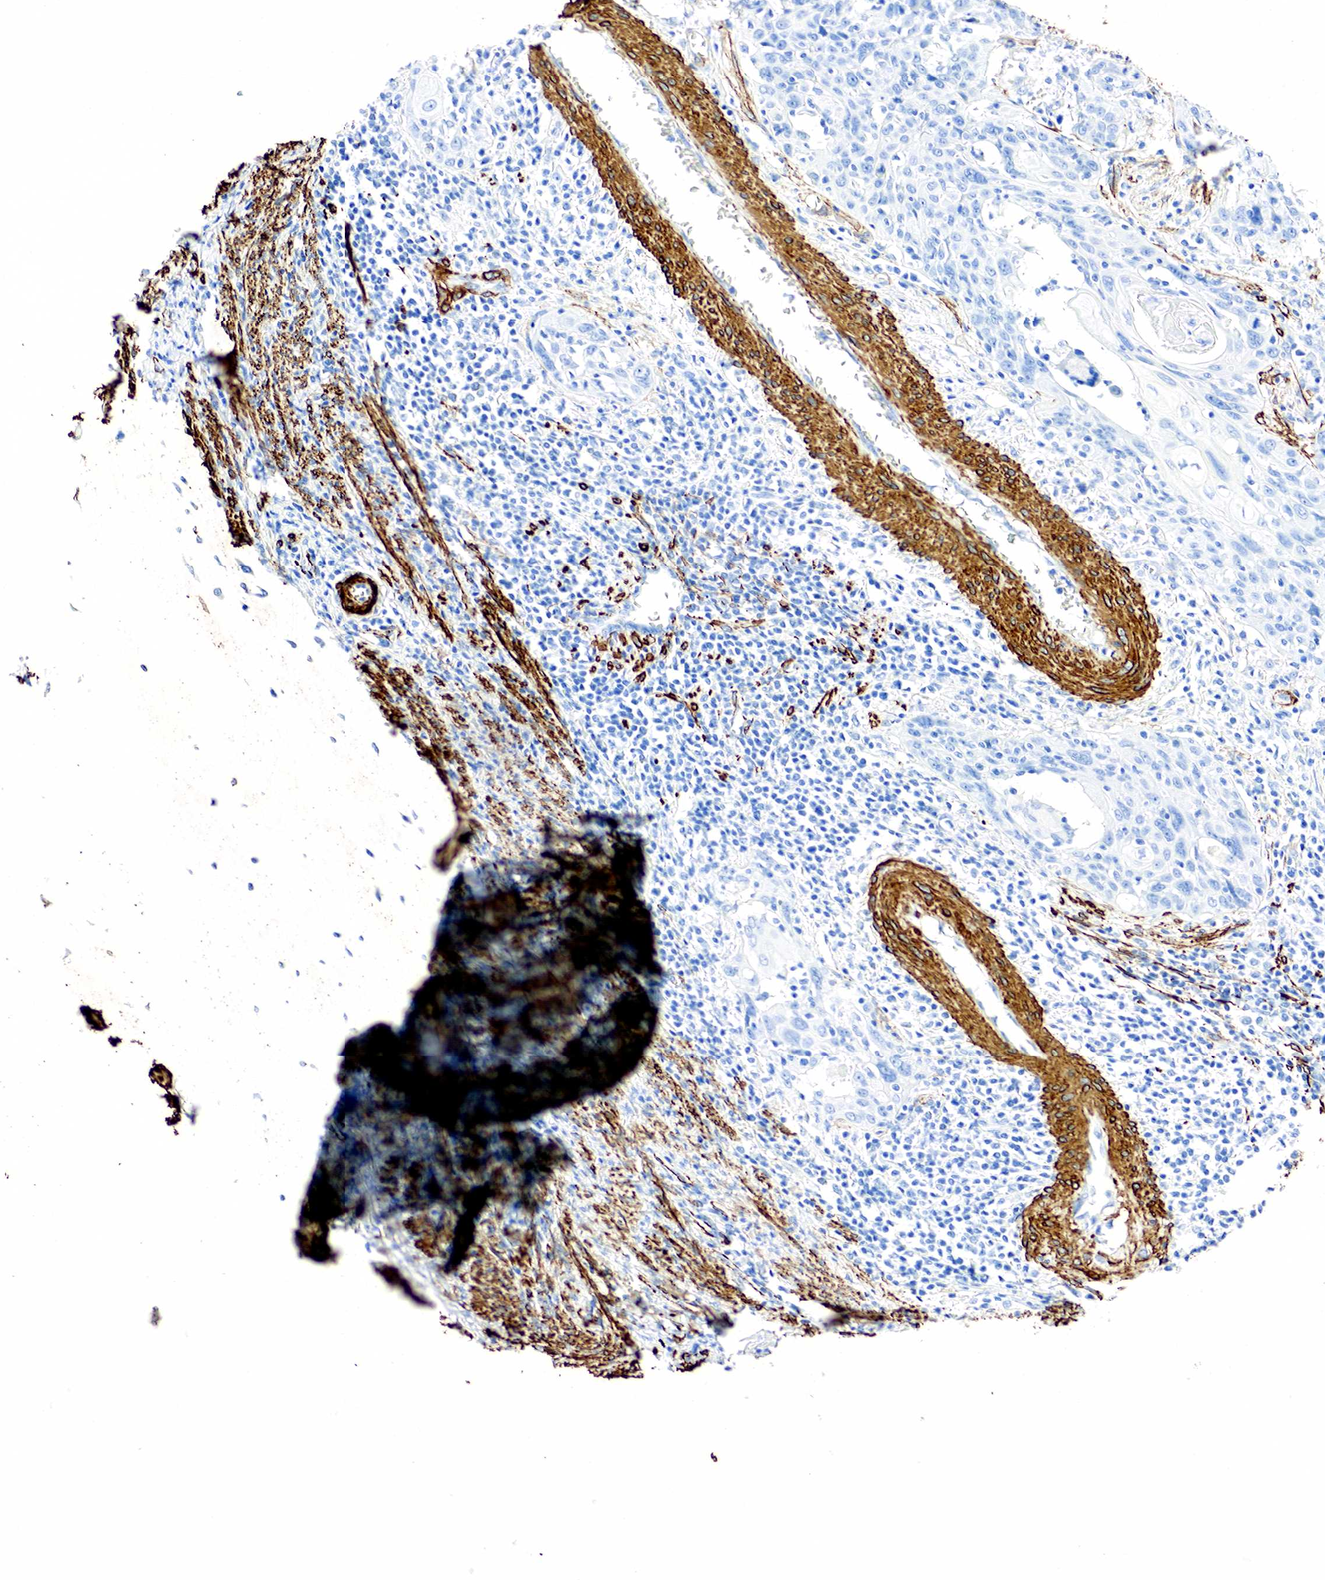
{"staining": {"intensity": "negative", "quantity": "none", "location": "none"}, "tissue": "cervical cancer", "cell_type": "Tumor cells", "image_type": "cancer", "snomed": [{"axis": "morphology", "description": "Squamous cell carcinoma, NOS"}, {"axis": "topography", "description": "Cervix"}], "caption": "A photomicrograph of squamous cell carcinoma (cervical) stained for a protein exhibits no brown staining in tumor cells.", "gene": "ACTA1", "patient": {"sex": "female", "age": 54}}